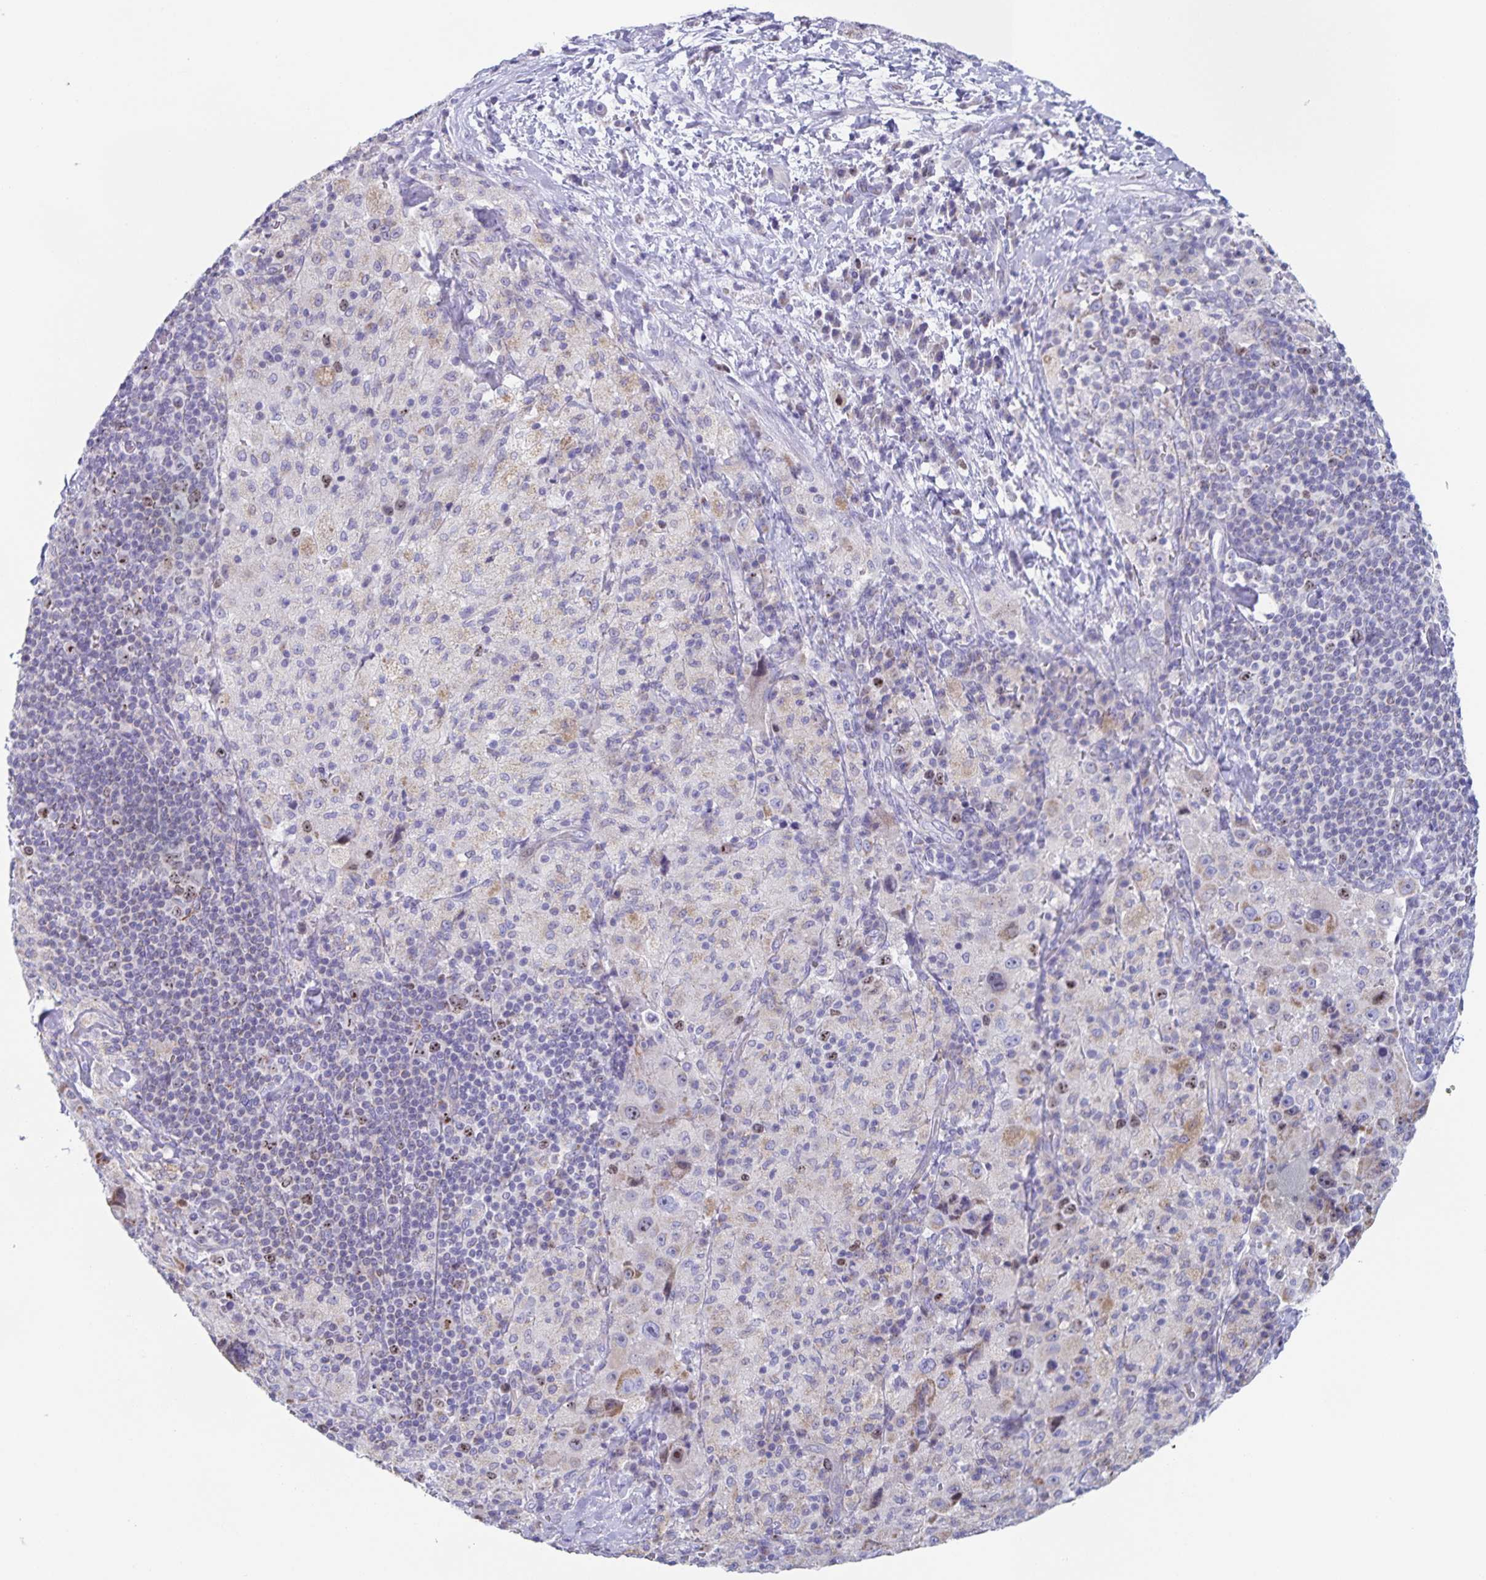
{"staining": {"intensity": "weak", "quantity": "<25%", "location": "cytoplasmic/membranous,nuclear"}, "tissue": "melanoma", "cell_type": "Tumor cells", "image_type": "cancer", "snomed": [{"axis": "morphology", "description": "Malignant melanoma, Metastatic site"}, {"axis": "topography", "description": "Lymph node"}], "caption": "There is no significant staining in tumor cells of malignant melanoma (metastatic site).", "gene": "CENPH", "patient": {"sex": "male", "age": 62}}